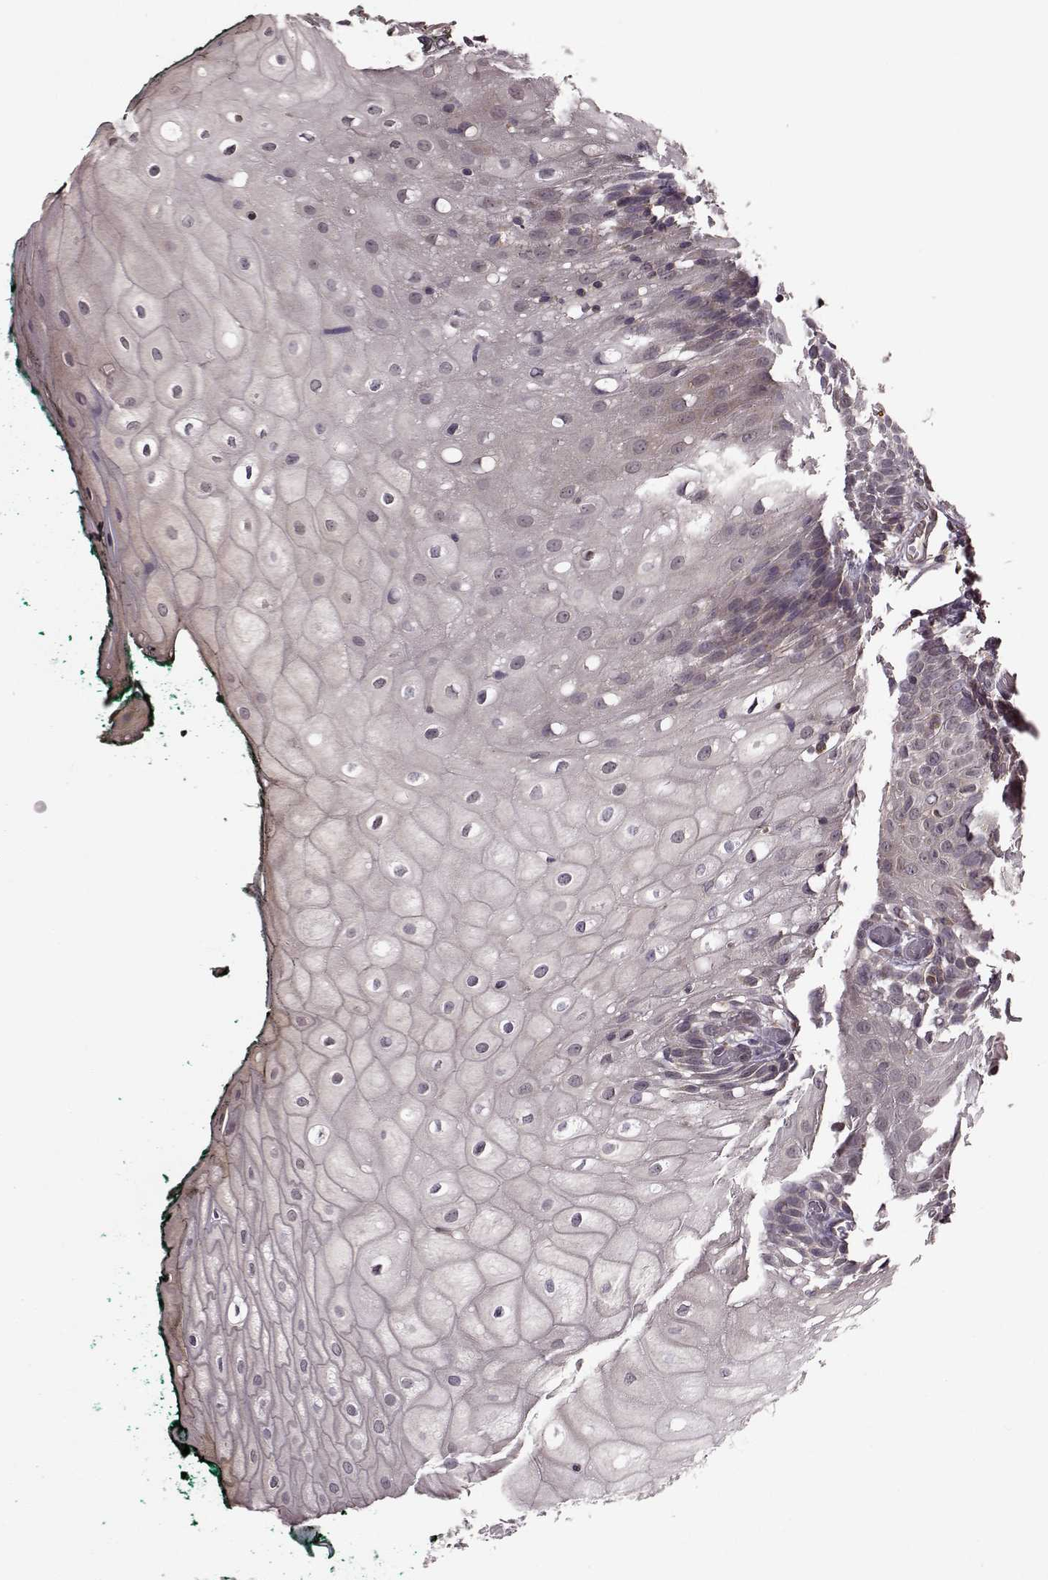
{"staining": {"intensity": "negative", "quantity": "none", "location": "none"}, "tissue": "oral mucosa", "cell_type": "Squamous epithelial cells", "image_type": "normal", "snomed": [{"axis": "morphology", "description": "Normal tissue, NOS"}, {"axis": "topography", "description": "Oral tissue"}, {"axis": "topography", "description": "Head-Neck"}], "caption": "Squamous epithelial cells show no significant protein expression in normal oral mucosa. The staining is performed using DAB brown chromogen with nuclei counter-stained in using hematoxylin.", "gene": "FNIP2", "patient": {"sex": "female", "age": 68}}